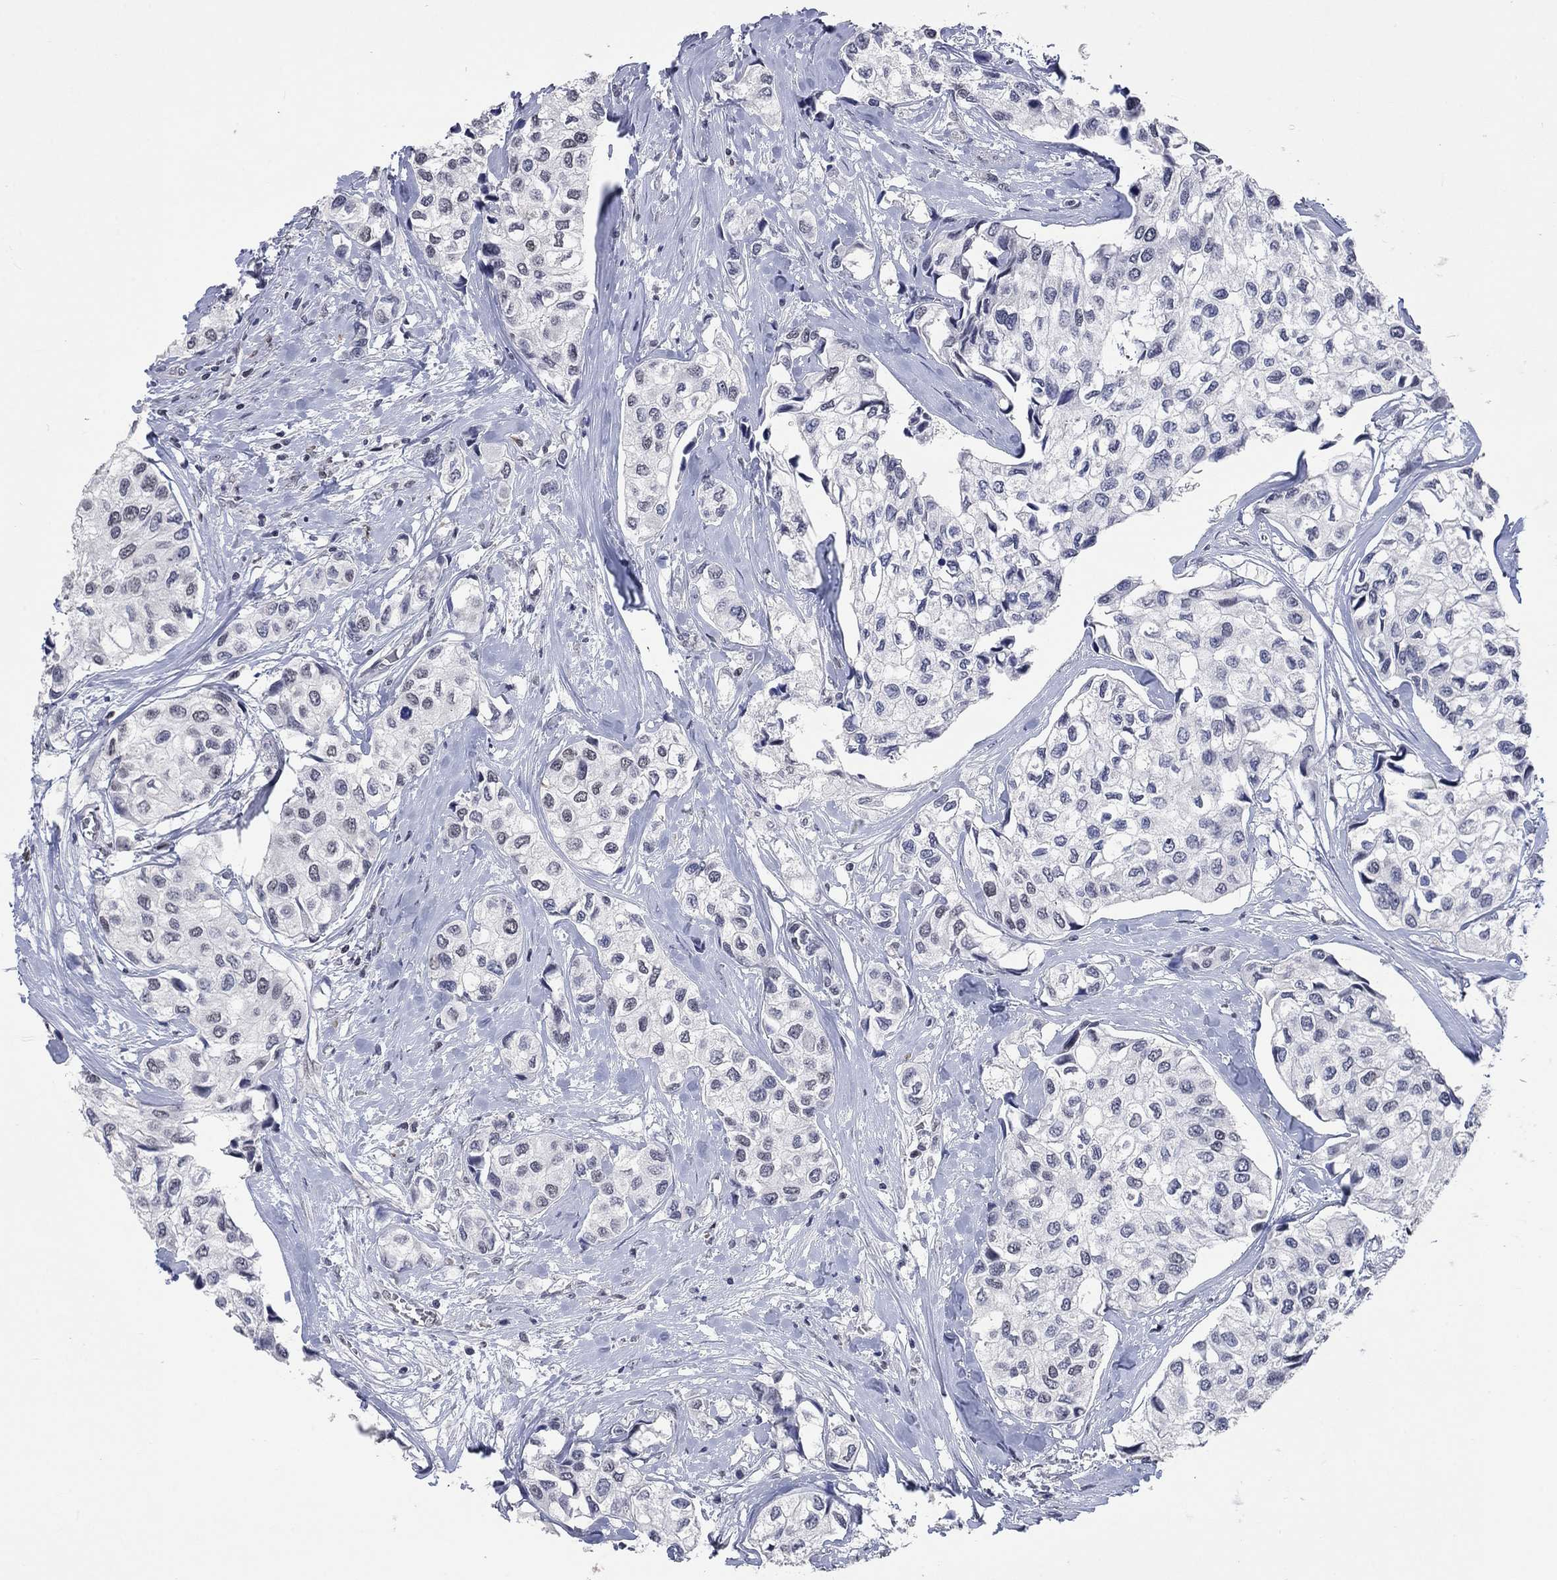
{"staining": {"intensity": "negative", "quantity": "none", "location": "none"}, "tissue": "urothelial cancer", "cell_type": "Tumor cells", "image_type": "cancer", "snomed": [{"axis": "morphology", "description": "Urothelial carcinoma, High grade"}, {"axis": "topography", "description": "Urinary bladder"}], "caption": "The image shows no staining of tumor cells in urothelial carcinoma (high-grade). (DAB immunohistochemistry, high magnification).", "gene": "HCFC1", "patient": {"sex": "male", "age": 73}}